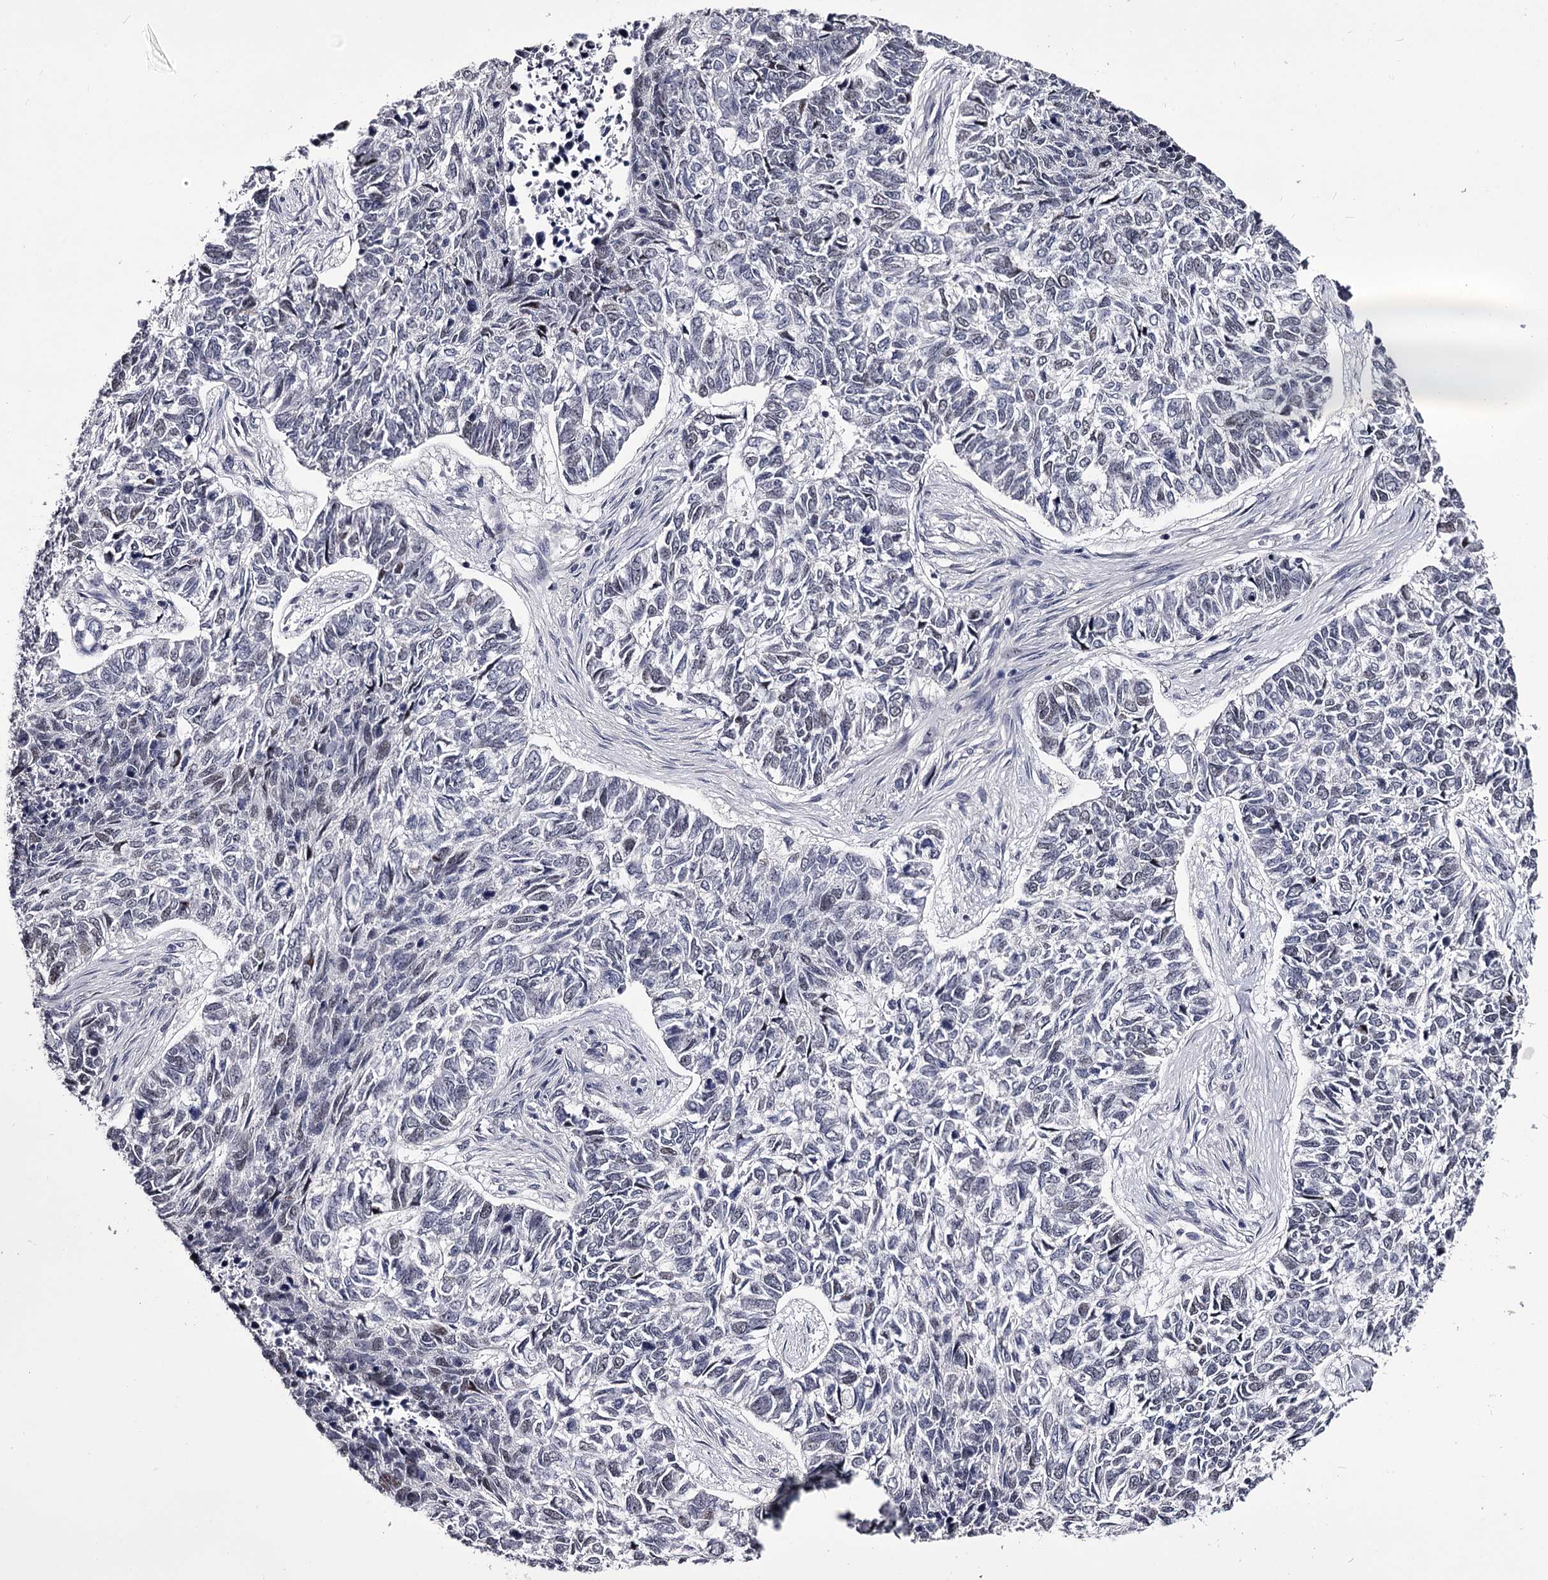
{"staining": {"intensity": "negative", "quantity": "none", "location": "none"}, "tissue": "skin cancer", "cell_type": "Tumor cells", "image_type": "cancer", "snomed": [{"axis": "morphology", "description": "Basal cell carcinoma"}, {"axis": "topography", "description": "Skin"}], "caption": "Immunohistochemistry (IHC) of human skin basal cell carcinoma exhibits no positivity in tumor cells.", "gene": "OVOL2", "patient": {"sex": "female", "age": 65}}